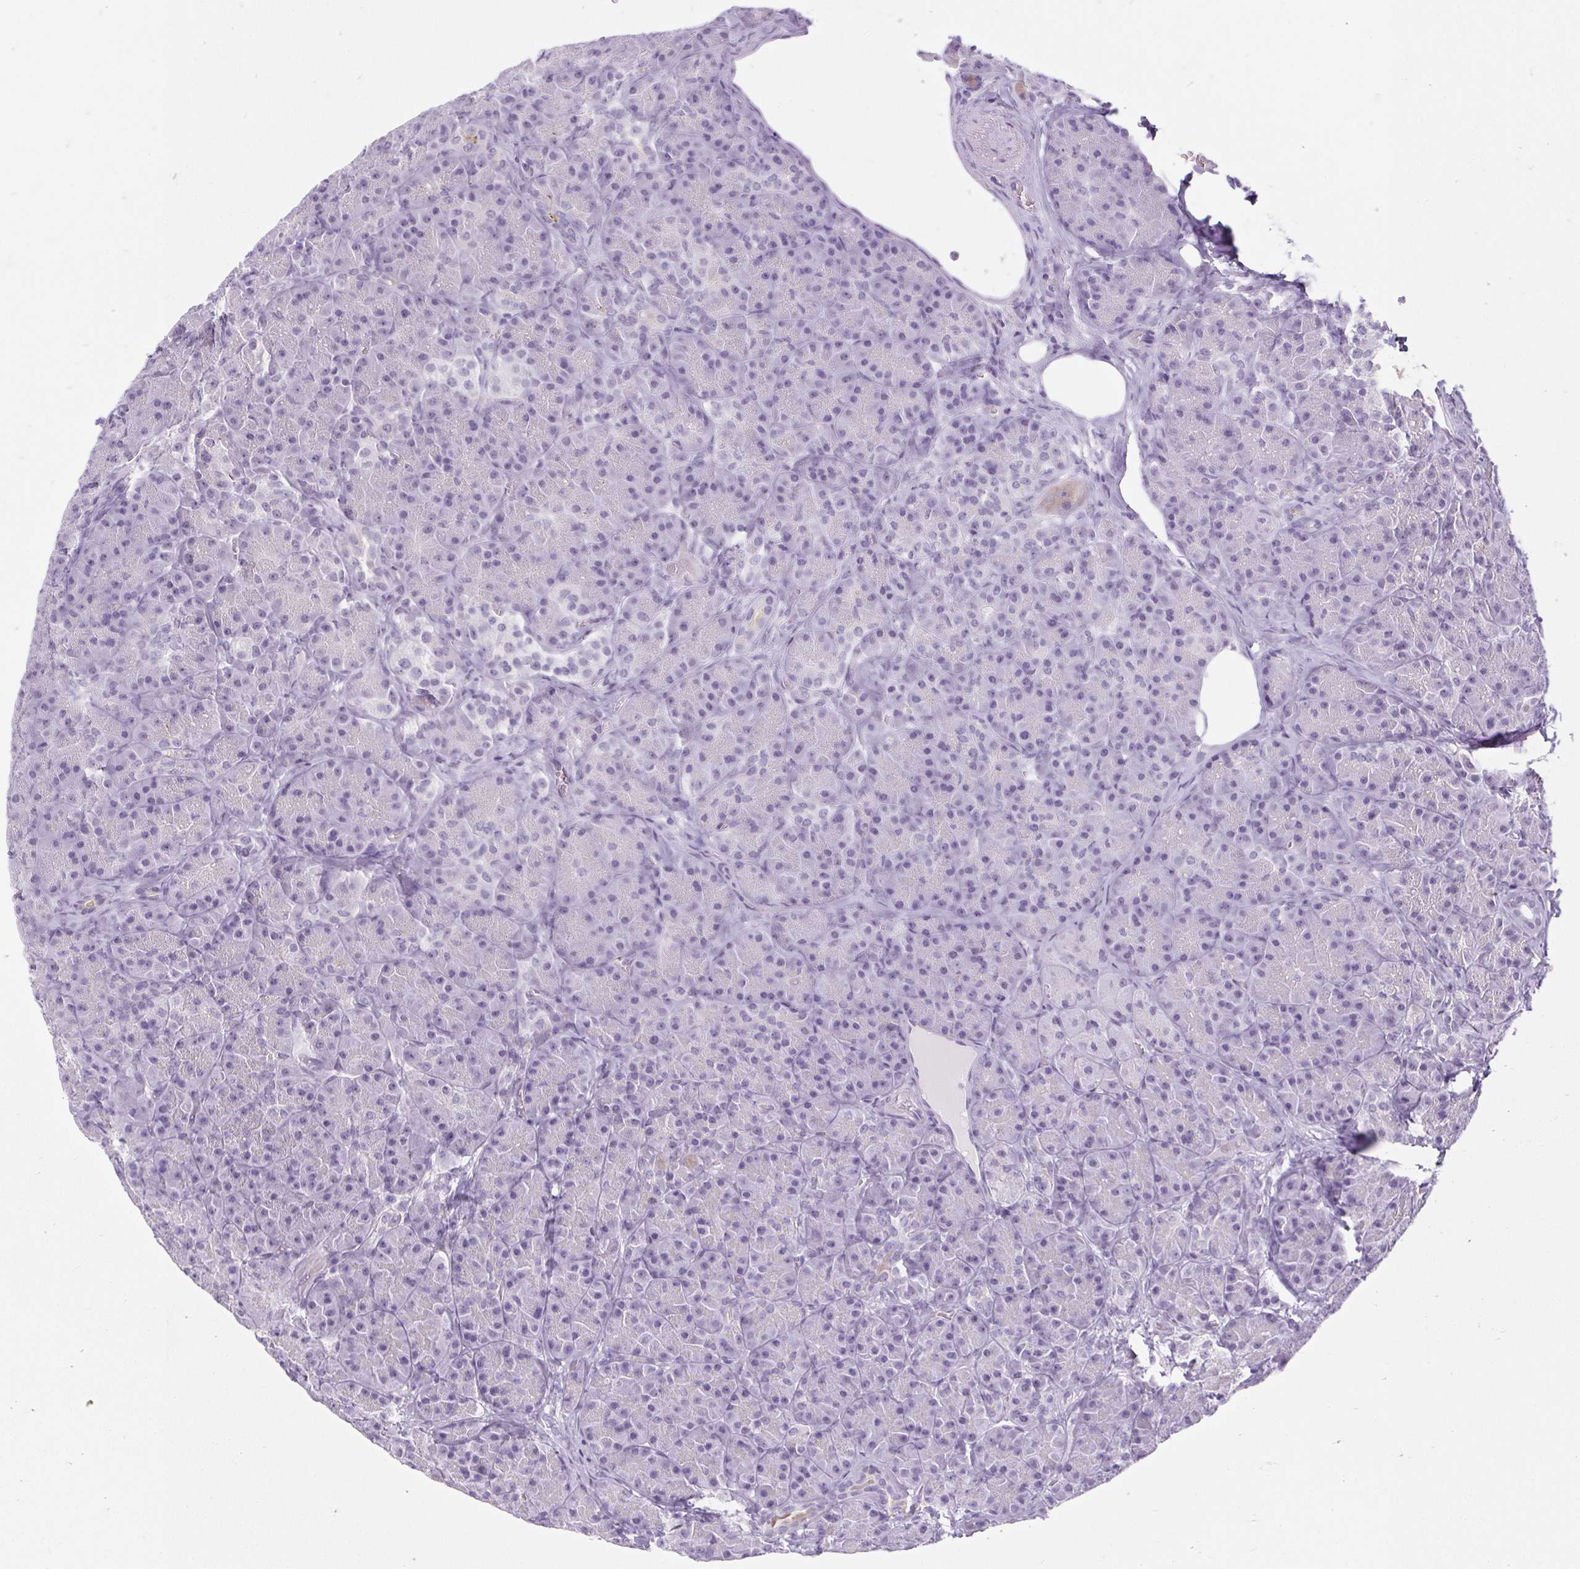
{"staining": {"intensity": "negative", "quantity": "none", "location": "none"}, "tissue": "pancreas", "cell_type": "Exocrine glandular cells", "image_type": "normal", "snomed": [{"axis": "morphology", "description": "Normal tissue, NOS"}, {"axis": "topography", "description": "Pancreas"}], "caption": "Human pancreas stained for a protein using IHC reveals no staining in exocrine glandular cells.", "gene": "BCAS1", "patient": {"sex": "male", "age": 57}}